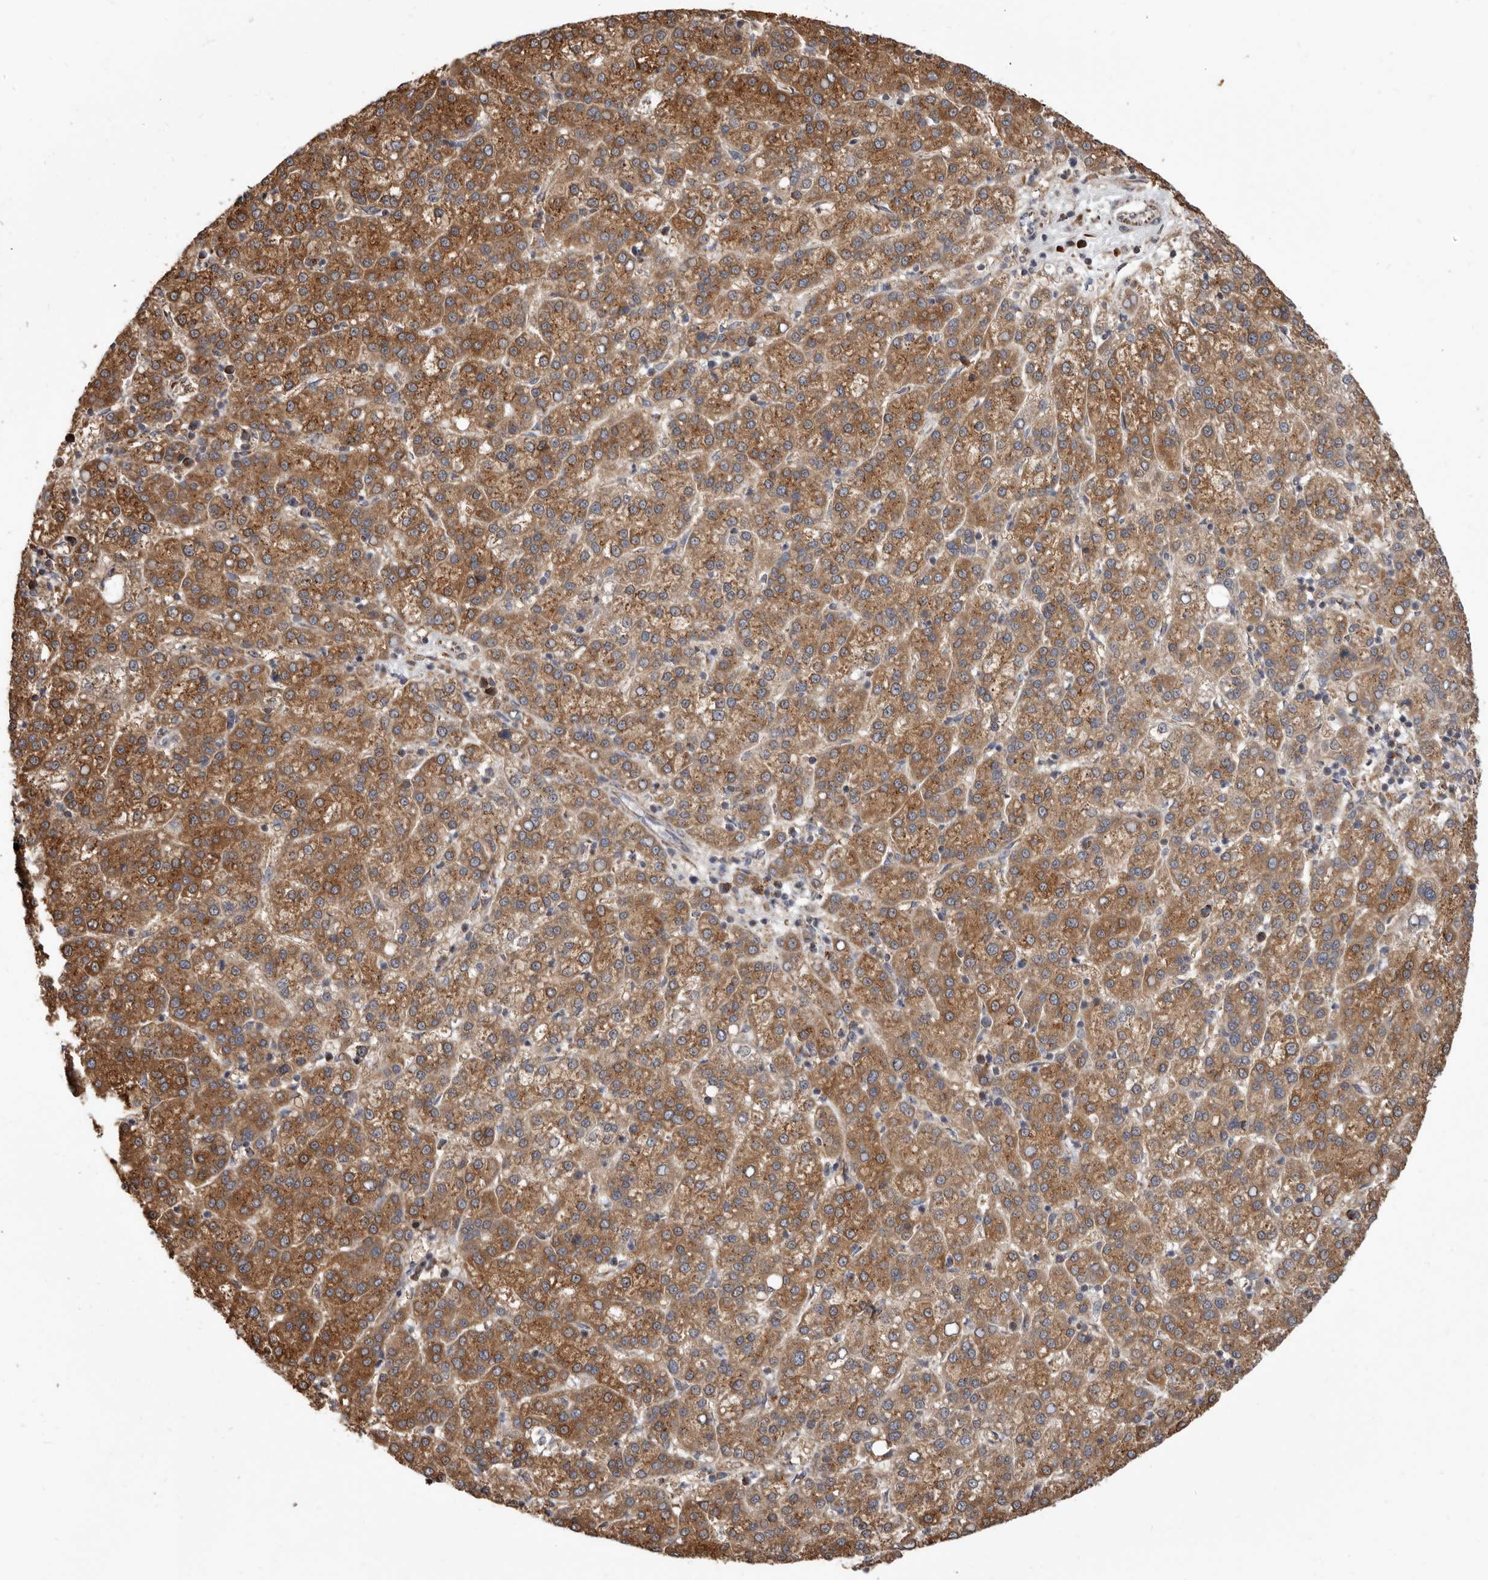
{"staining": {"intensity": "moderate", "quantity": ">75%", "location": "cytoplasmic/membranous"}, "tissue": "liver cancer", "cell_type": "Tumor cells", "image_type": "cancer", "snomed": [{"axis": "morphology", "description": "Carcinoma, Hepatocellular, NOS"}, {"axis": "topography", "description": "Liver"}], "caption": "This is a micrograph of IHC staining of hepatocellular carcinoma (liver), which shows moderate expression in the cytoplasmic/membranous of tumor cells.", "gene": "CDK5RAP3", "patient": {"sex": "female", "age": 58}}